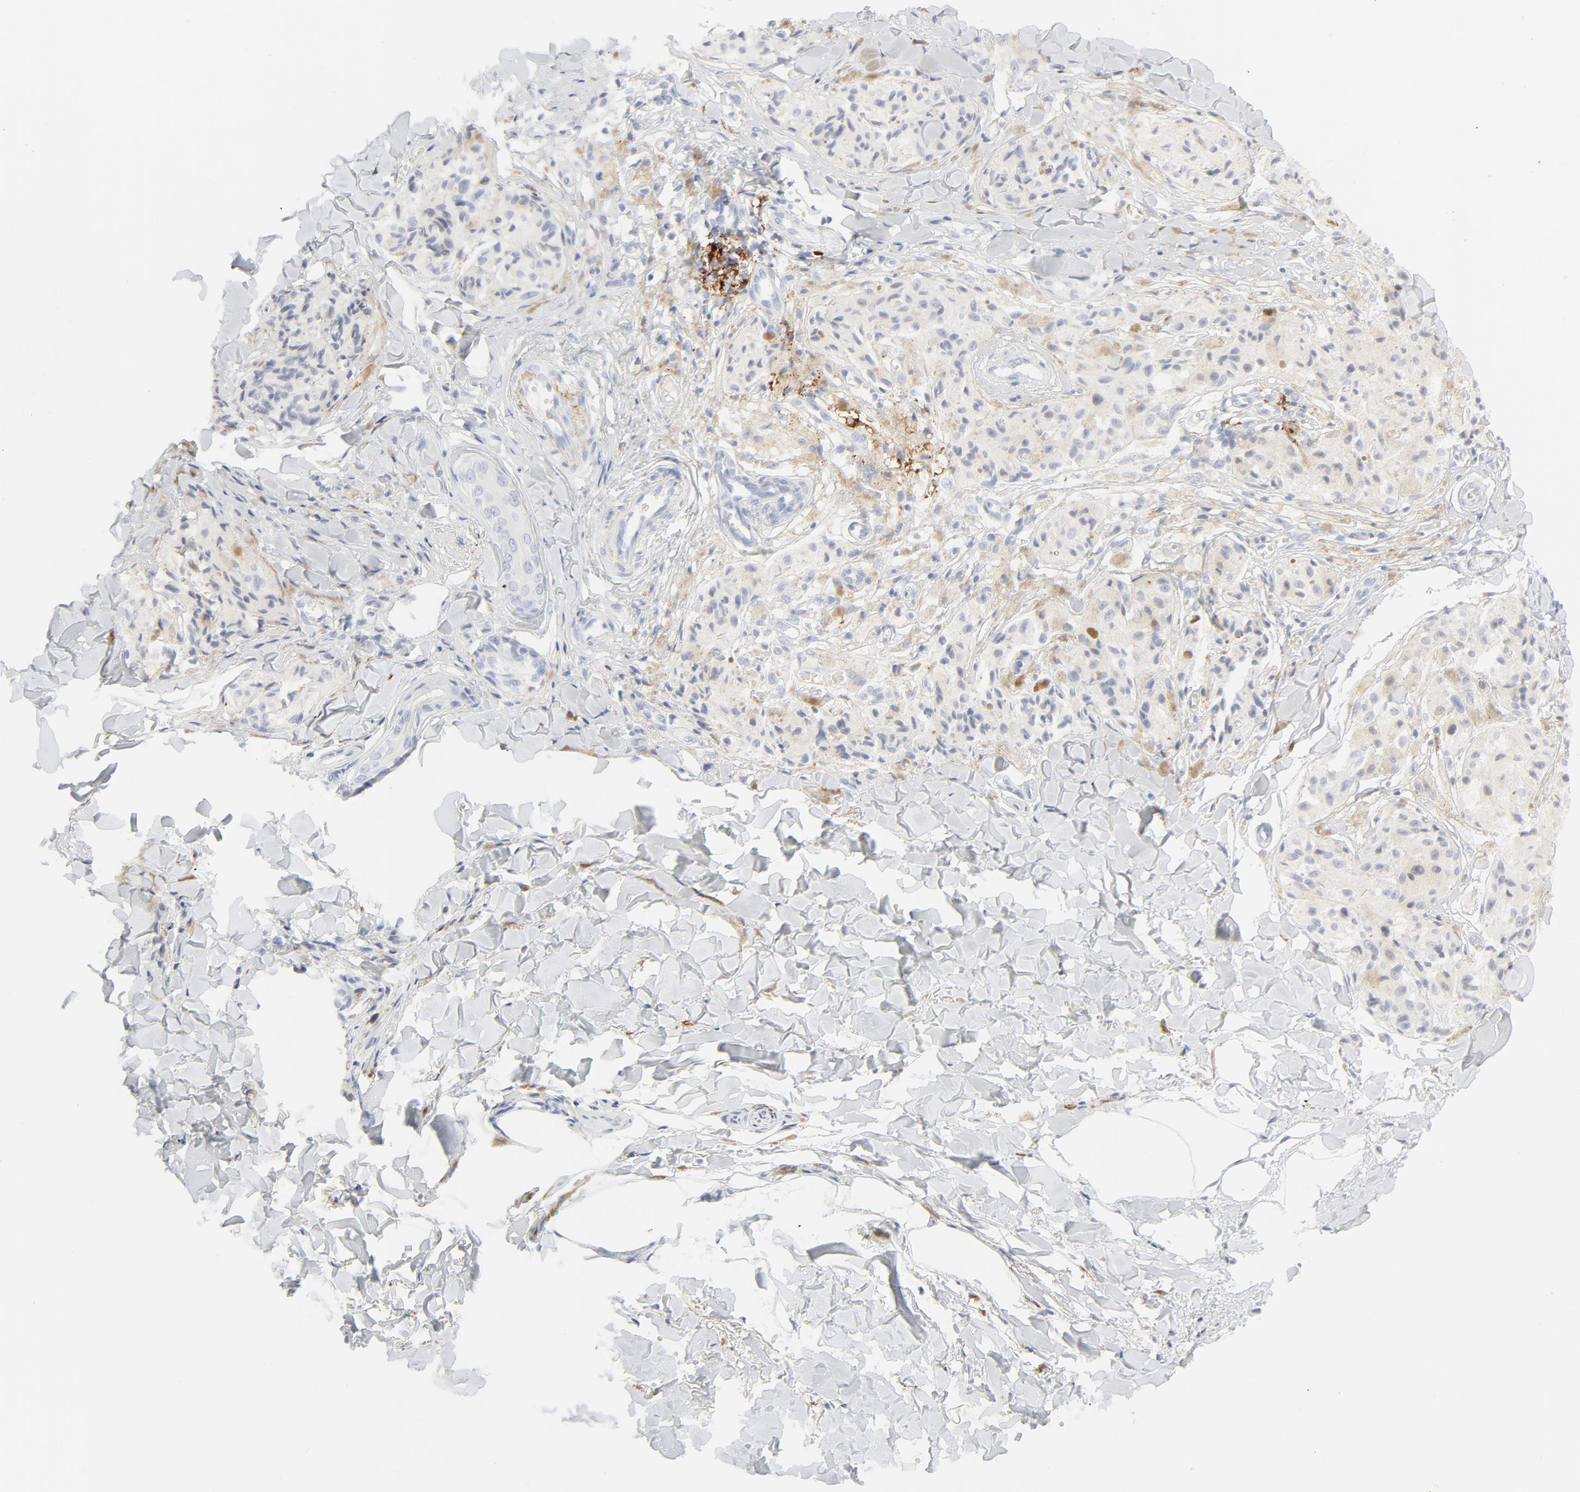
{"staining": {"intensity": "negative", "quantity": "none", "location": "none"}, "tissue": "melanoma", "cell_type": "Tumor cells", "image_type": "cancer", "snomed": [{"axis": "morphology", "description": "Malignant melanoma, Metastatic site"}, {"axis": "topography", "description": "Skin"}], "caption": "This is an IHC micrograph of melanoma. There is no expression in tumor cells.", "gene": "CCR7", "patient": {"sex": "female", "age": 66}}